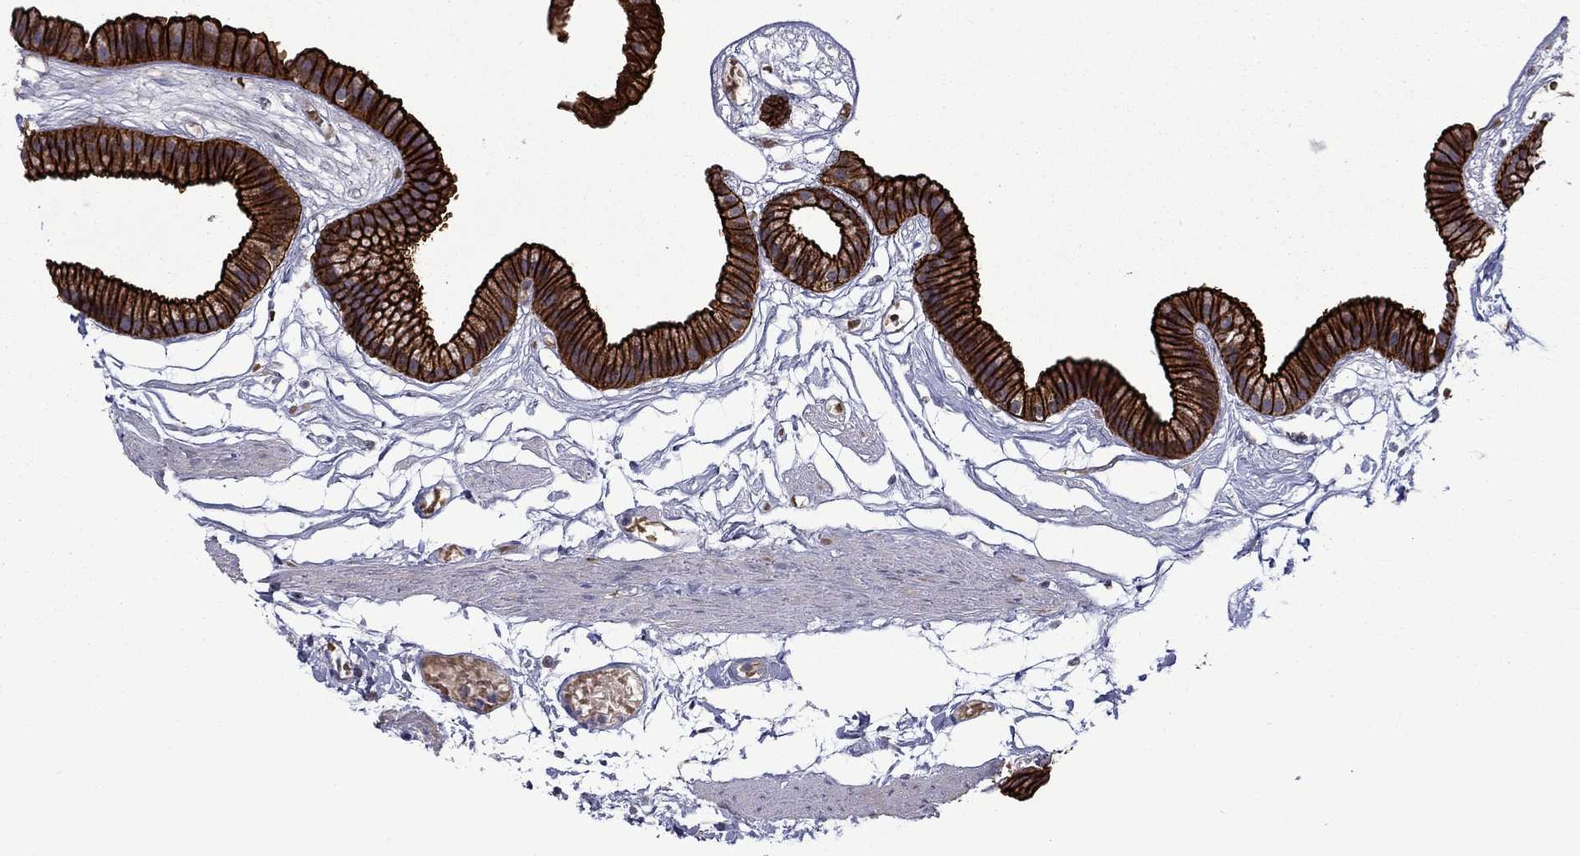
{"staining": {"intensity": "strong", "quantity": ">75%", "location": "cytoplasmic/membranous"}, "tissue": "gallbladder", "cell_type": "Glandular cells", "image_type": "normal", "snomed": [{"axis": "morphology", "description": "Normal tissue, NOS"}, {"axis": "topography", "description": "Gallbladder"}], "caption": "Approximately >75% of glandular cells in normal gallbladder reveal strong cytoplasmic/membranous protein expression as visualized by brown immunohistochemical staining.", "gene": "LMO7", "patient": {"sex": "female", "age": 45}}